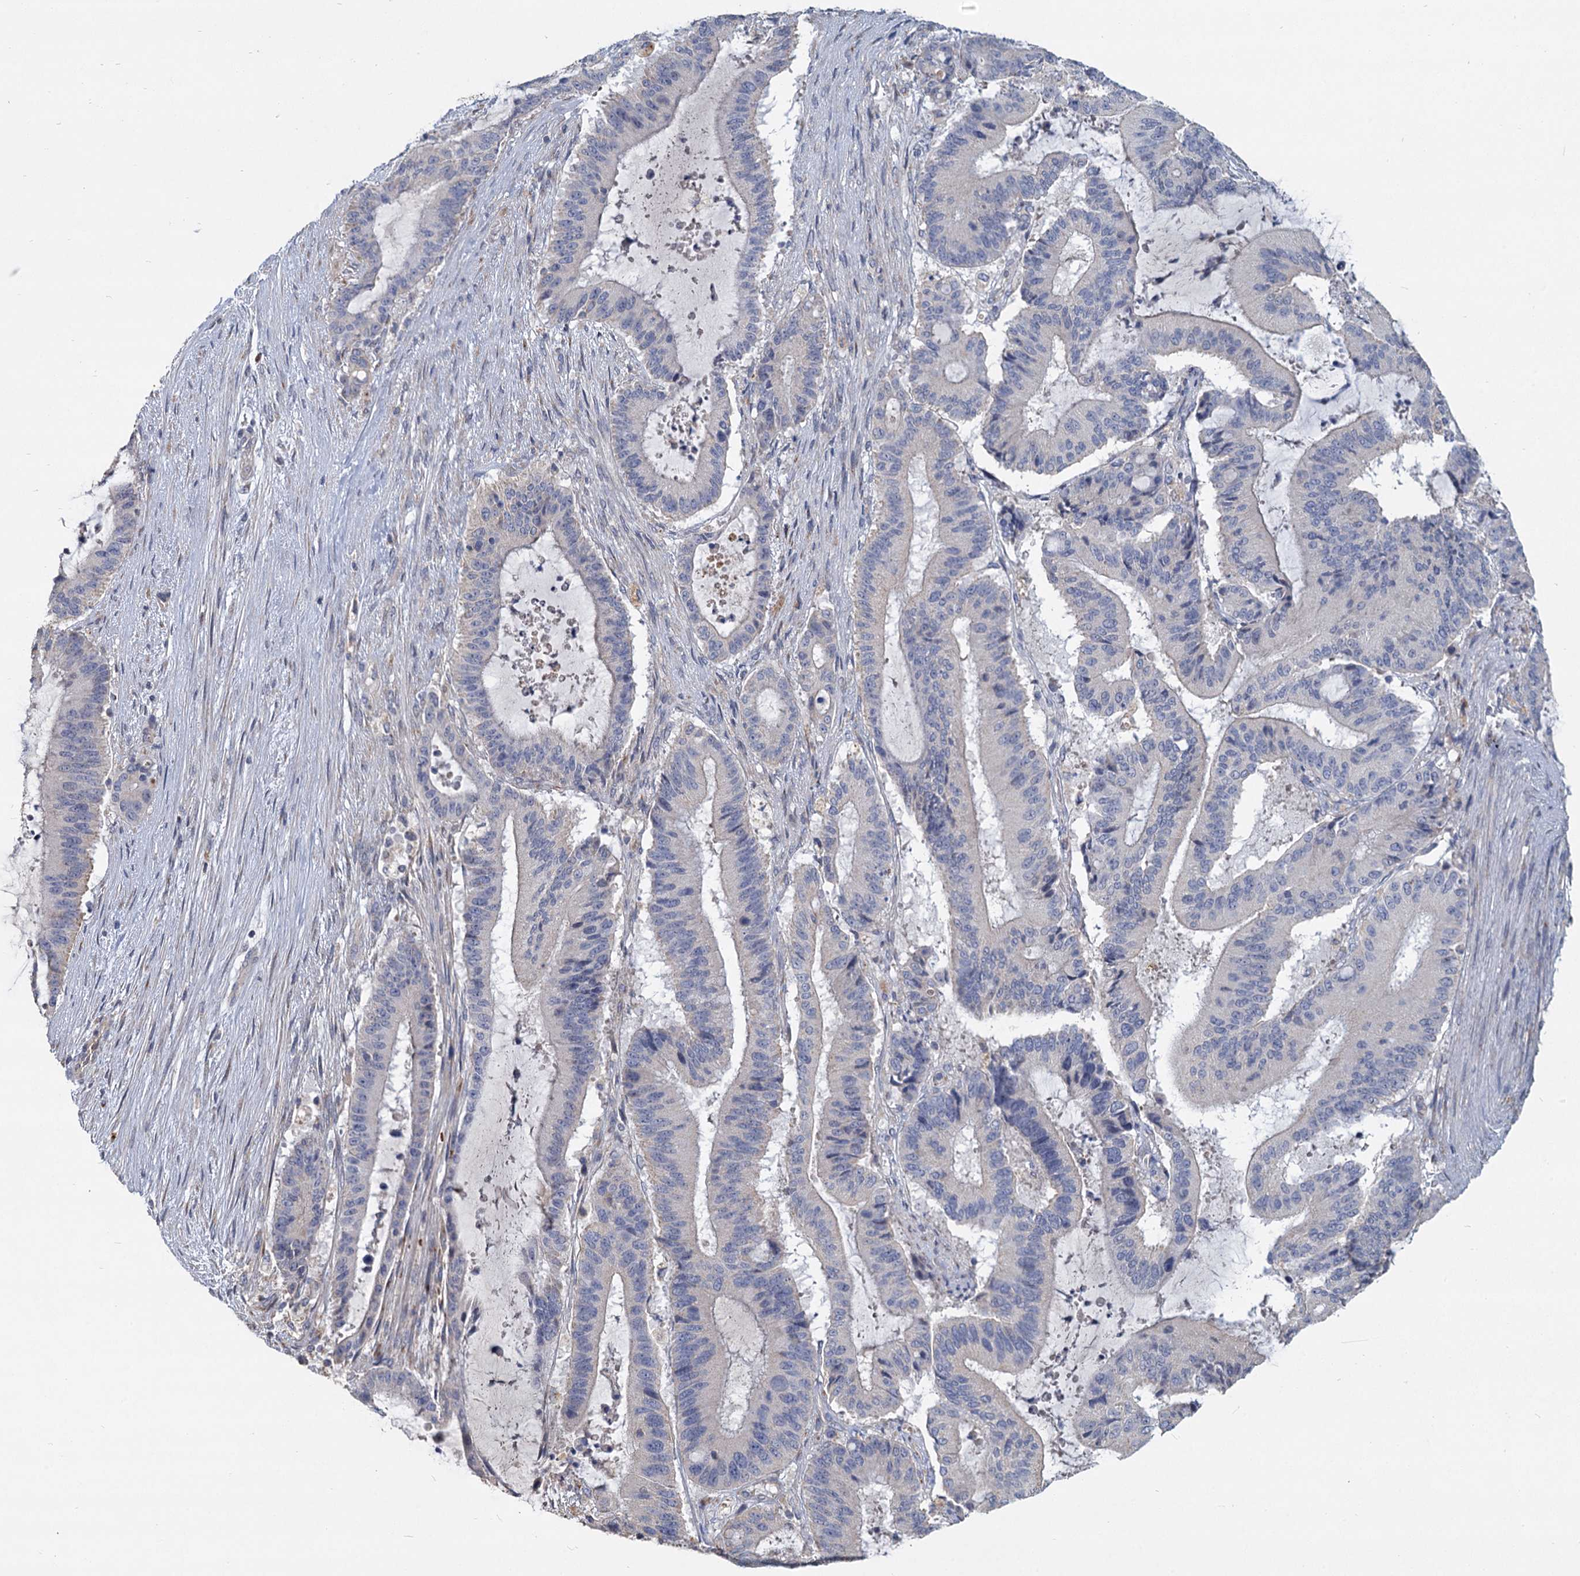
{"staining": {"intensity": "negative", "quantity": "none", "location": "none"}, "tissue": "liver cancer", "cell_type": "Tumor cells", "image_type": "cancer", "snomed": [{"axis": "morphology", "description": "Normal tissue, NOS"}, {"axis": "morphology", "description": "Cholangiocarcinoma"}, {"axis": "topography", "description": "Liver"}, {"axis": "topography", "description": "Peripheral nerve tissue"}], "caption": "Tumor cells are negative for brown protein staining in liver cancer (cholangiocarcinoma). (Brightfield microscopy of DAB IHC at high magnification).", "gene": "HES2", "patient": {"sex": "female", "age": 73}}